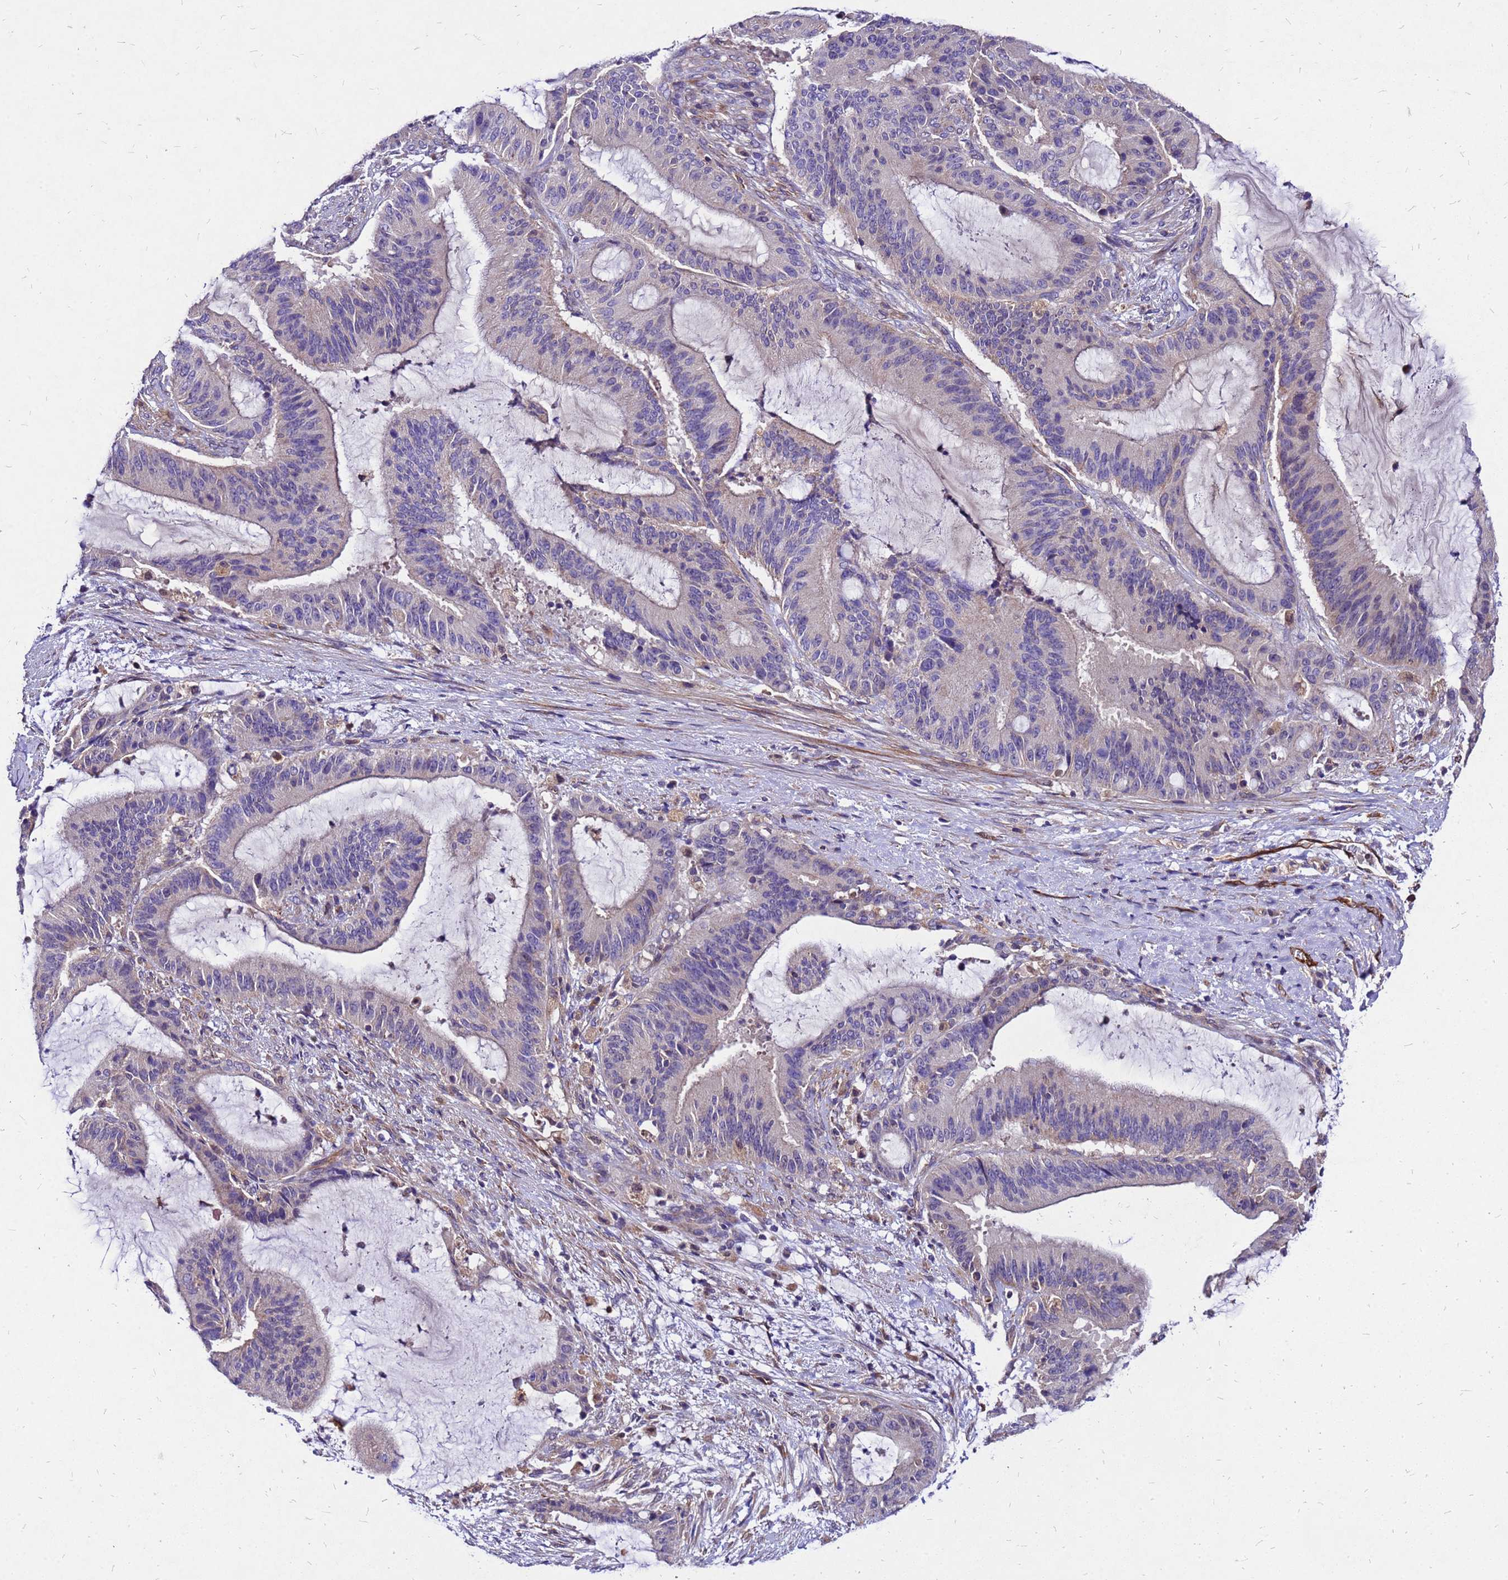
{"staining": {"intensity": "negative", "quantity": "none", "location": "none"}, "tissue": "liver cancer", "cell_type": "Tumor cells", "image_type": "cancer", "snomed": [{"axis": "morphology", "description": "Normal tissue, NOS"}, {"axis": "morphology", "description": "Cholangiocarcinoma"}, {"axis": "topography", "description": "Liver"}, {"axis": "topography", "description": "Peripheral nerve tissue"}], "caption": "This is an immunohistochemistry (IHC) histopathology image of cholangiocarcinoma (liver). There is no positivity in tumor cells.", "gene": "DUSP23", "patient": {"sex": "female", "age": 73}}